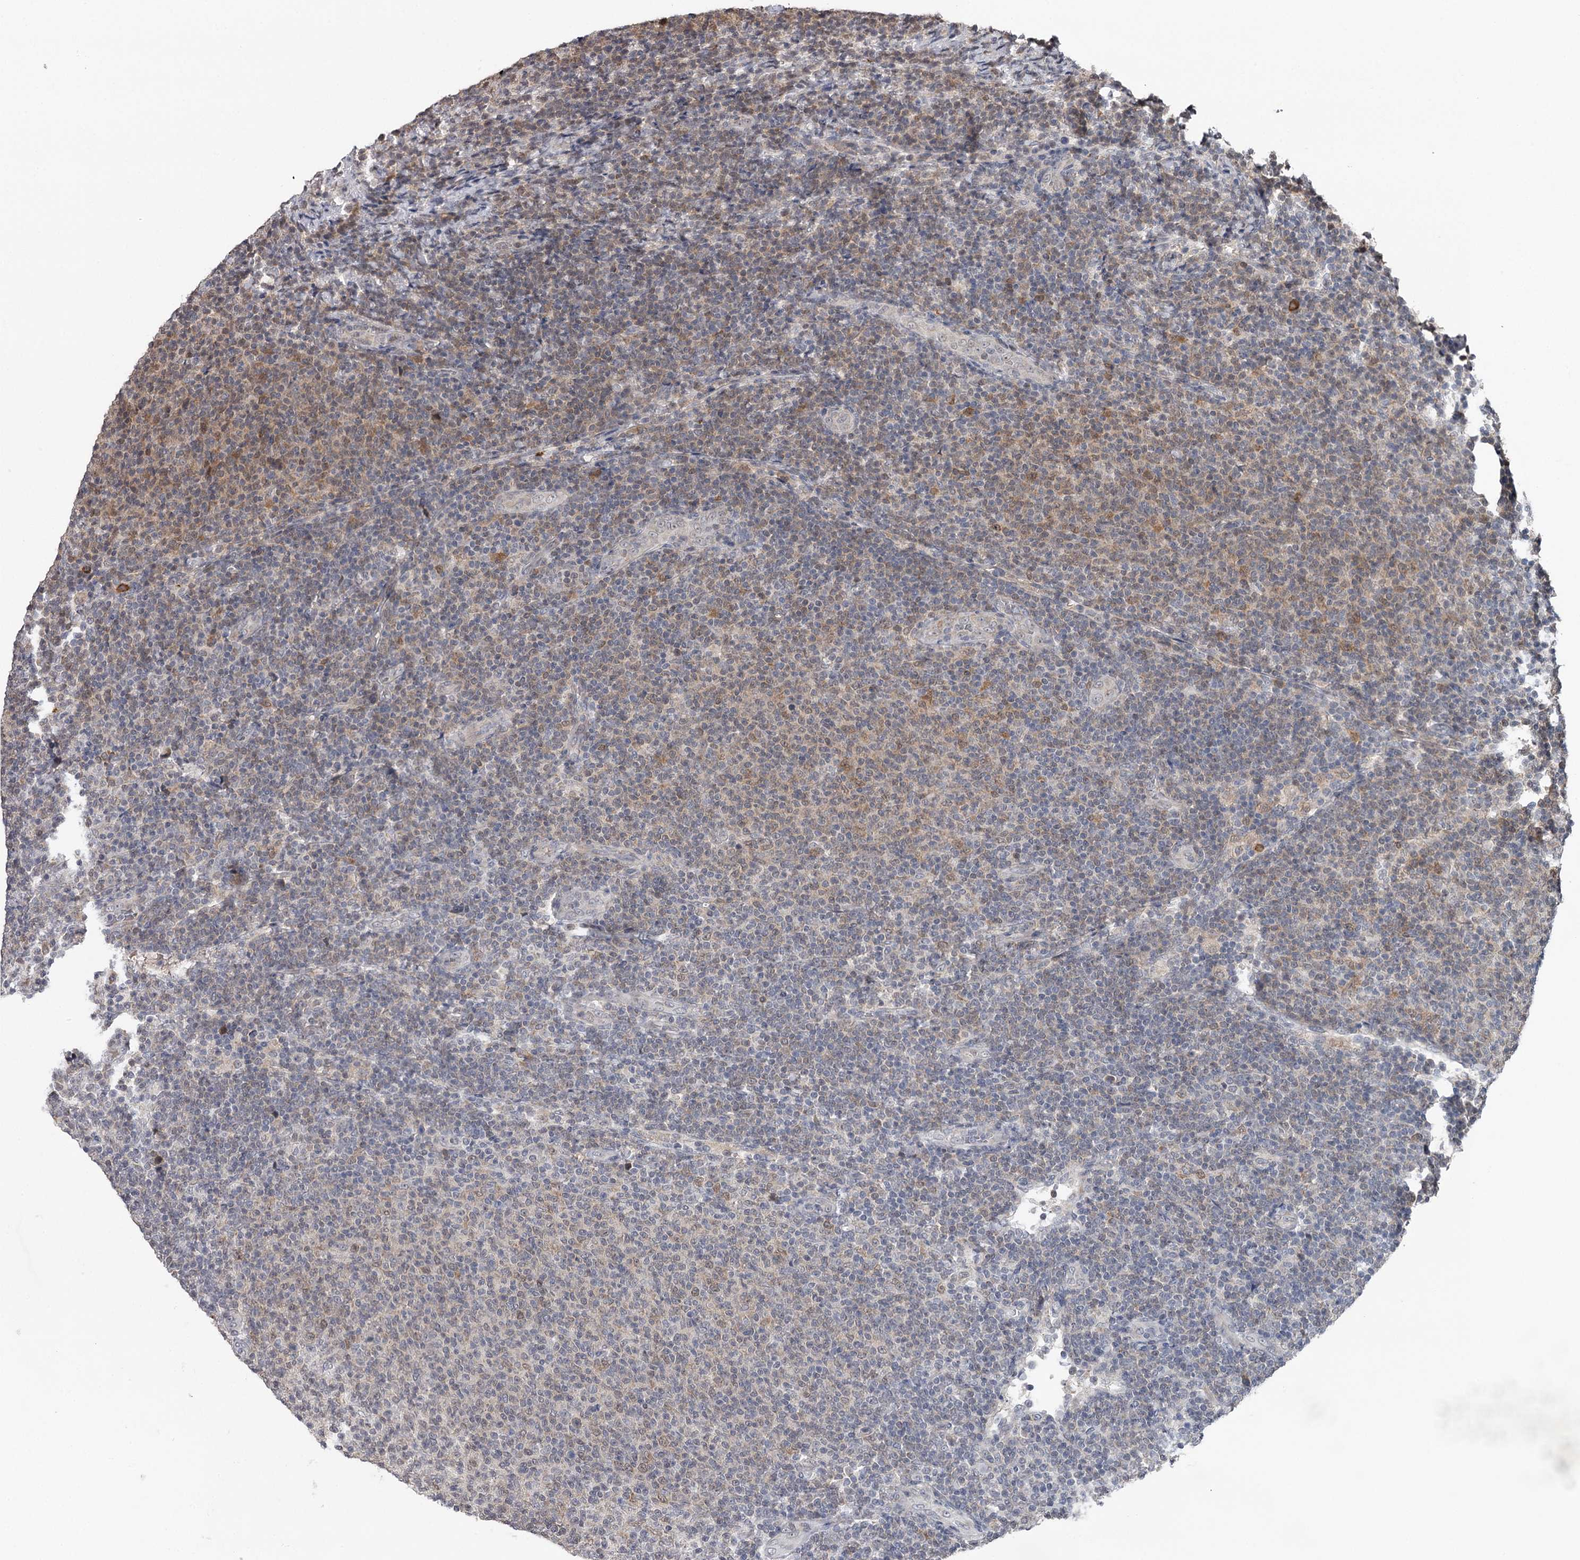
{"staining": {"intensity": "moderate", "quantity": "25%-75%", "location": "cytoplasmic/membranous"}, "tissue": "lymphoma", "cell_type": "Tumor cells", "image_type": "cancer", "snomed": [{"axis": "morphology", "description": "Malignant lymphoma, non-Hodgkin's type, Low grade"}, {"axis": "topography", "description": "Lymph node"}], "caption": "An immunohistochemistry (IHC) micrograph of tumor tissue is shown. Protein staining in brown shows moderate cytoplasmic/membranous positivity in lymphoma within tumor cells.", "gene": "GTSF1", "patient": {"sex": "male", "age": 66}}